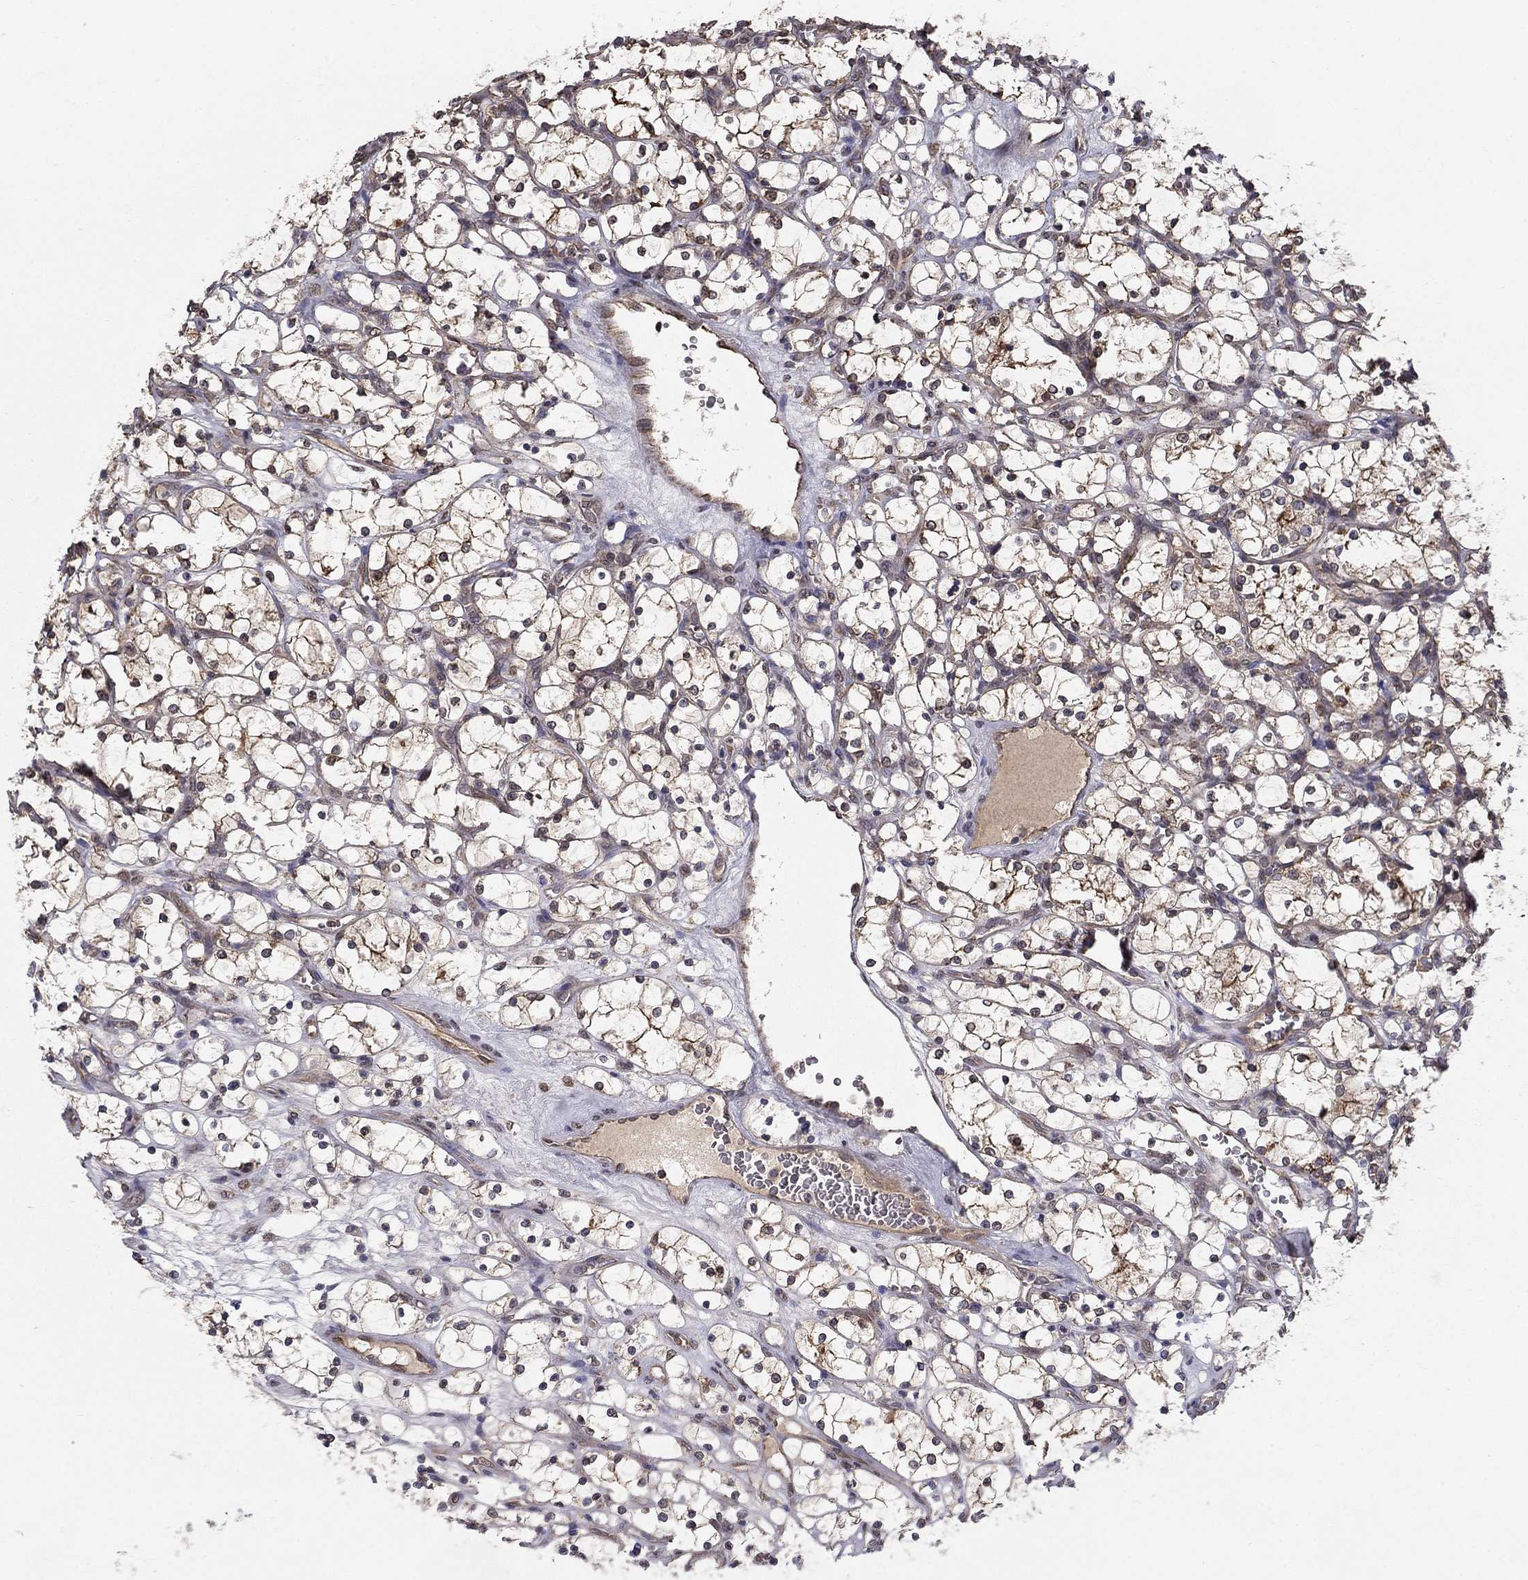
{"staining": {"intensity": "moderate", "quantity": "25%-75%", "location": "cytoplasmic/membranous"}, "tissue": "renal cancer", "cell_type": "Tumor cells", "image_type": "cancer", "snomed": [{"axis": "morphology", "description": "Adenocarcinoma, NOS"}, {"axis": "topography", "description": "Kidney"}], "caption": "Renal cancer was stained to show a protein in brown. There is medium levels of moderate cytoplasmic/membranous expression in approximately 25%-75% of tumor cells.", "gene": "SLC2A13", "patient": {"sex": "female", "age": 69}}